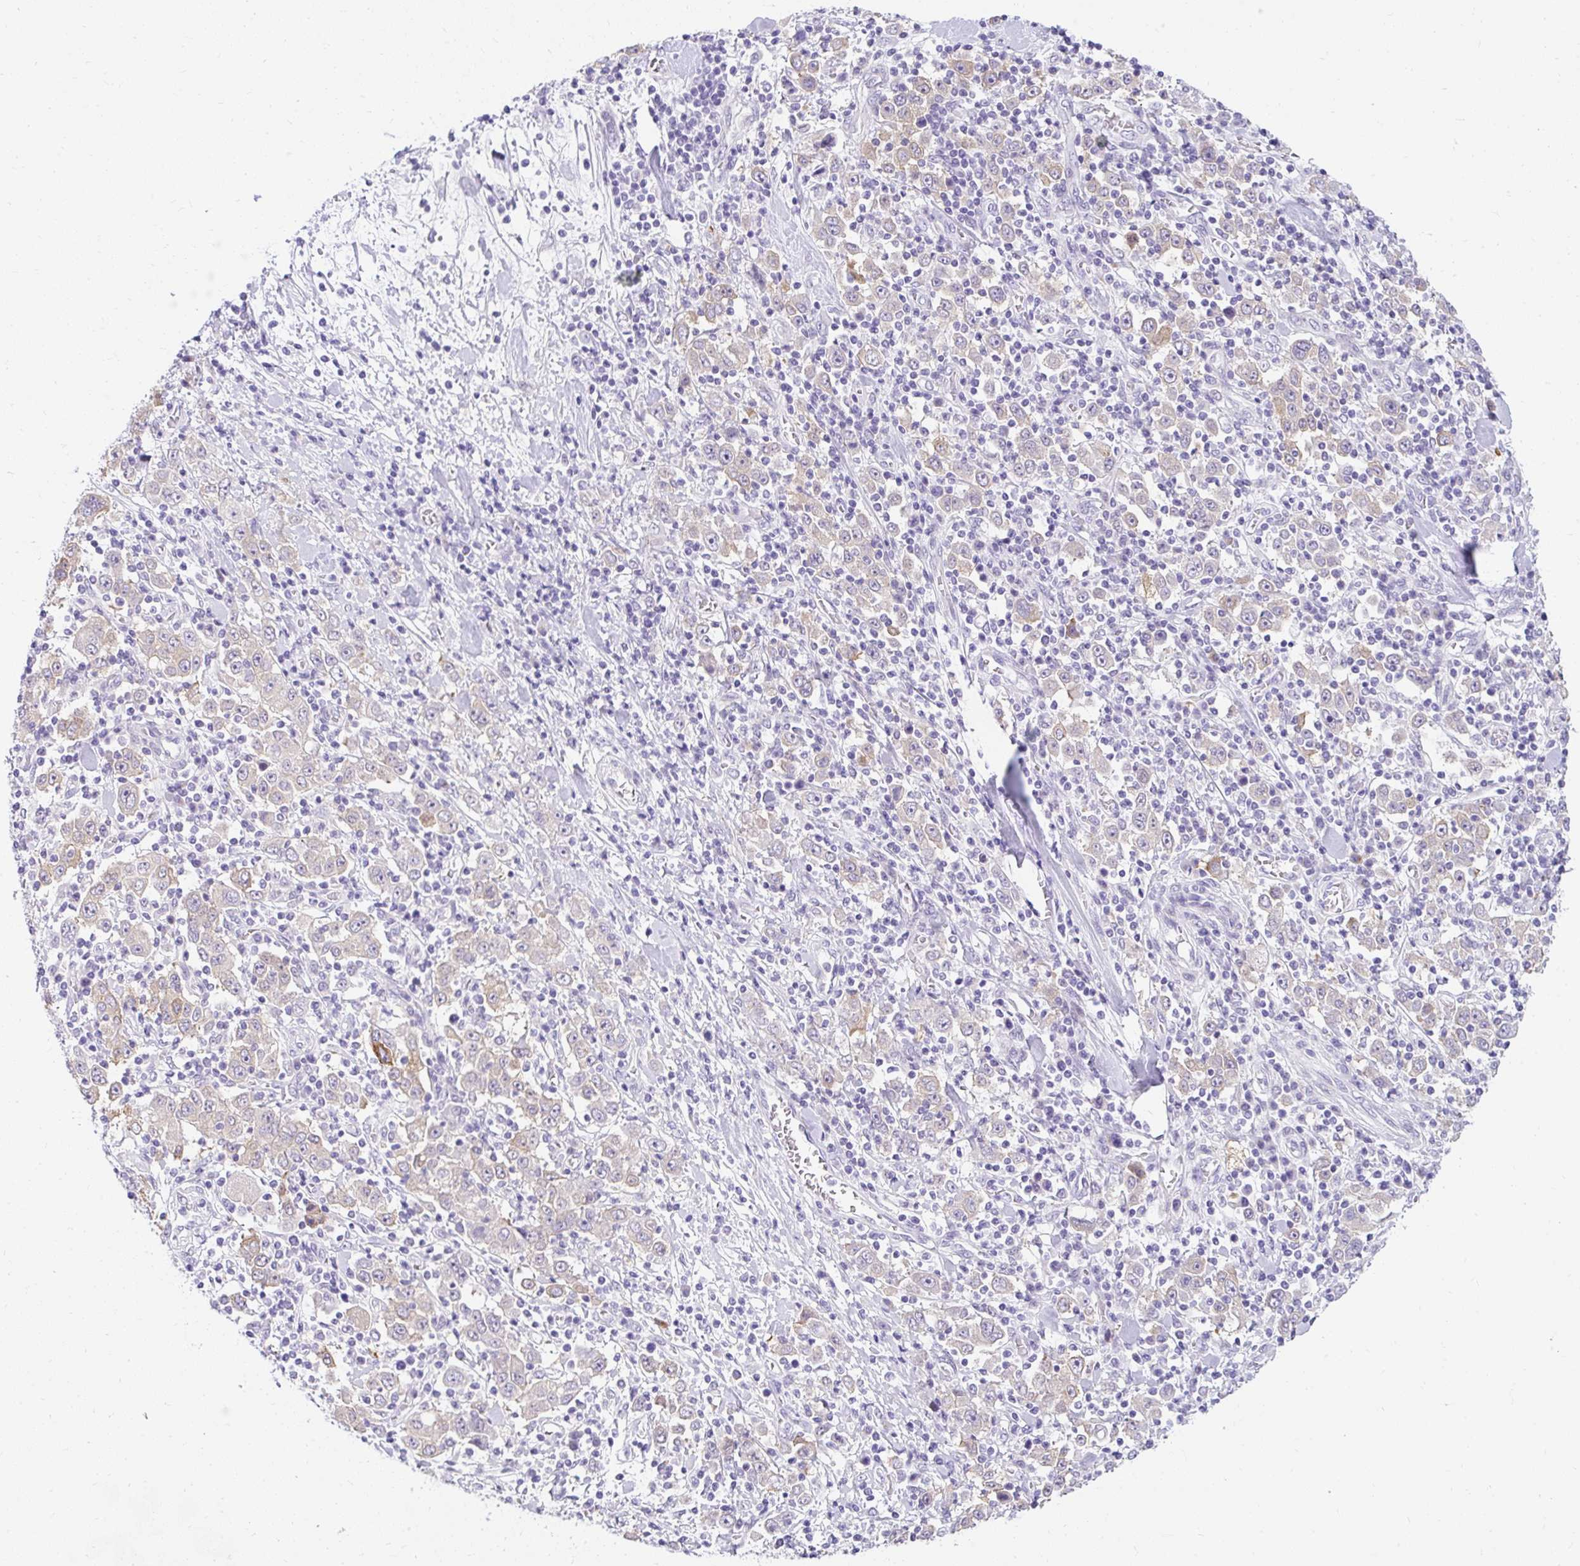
{"staining": {"intensity": "moderate", "quantity": "<25%", "location": "cytoplasmic/membranous"}, "tissue": "stomach cancer", "cell_type": "Tumor cells", "image_type": "cancer", "snomed": [{"axis": "morphology", "description": "Normal tissue, NOS"}, {"axis": "morphology", "description": "Adenocarcinoma, NOS"}, {"axis": "topography", "description": "Stomach, upper"}, {"axis": "topography", "description": "Stomach"}], "caption": "About <25% of tumor cells in stomach adenocarcinoma show moderate cytoplasmic/membranous protein staining as visualized by brown immunohistochemical staining.", "gene": "GOLGA8A", "patient": {"sex": "male", "age": 59}}